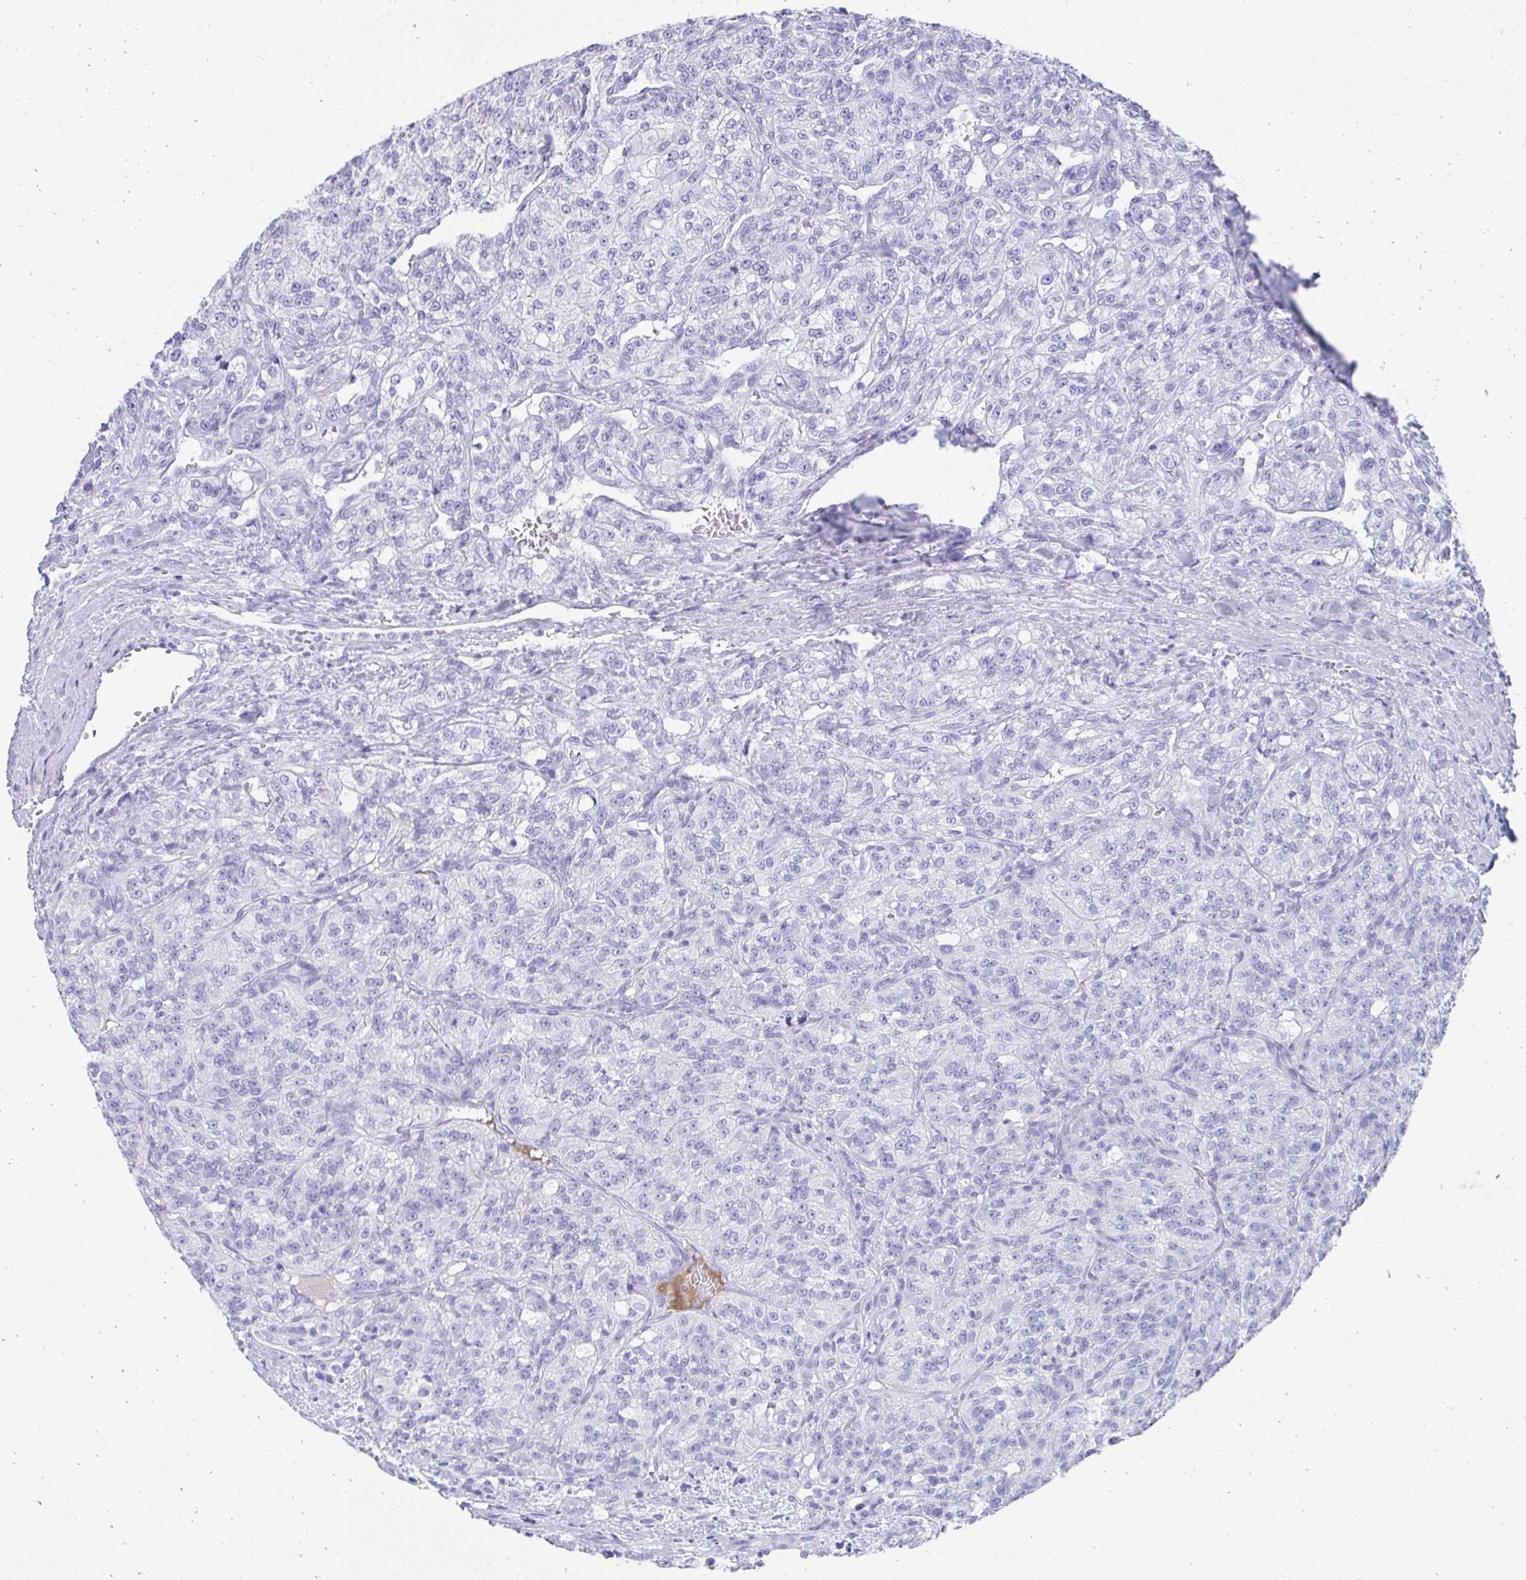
{"staining": {"intensity": "negative", "quantity": "none", "location": "none"}, "tissue": "renal cancer", "cell_type": "Tumor cells", "image_type": "cancer", "snomed": [{"axis": "morphology", "description": "Adenocarcinoma, NOS"}, {"axis": "topography", "description": "Kidney"}], "caption": "The immunohistochemistry (IHC) image has no significant expression in tumor cells of renal adenocarcinoma tissue. (Brightfield microscopy of DAB IHC at high magnification).", "gene": "TNNT1", "patient": {"sex": "female", "age": 63}}